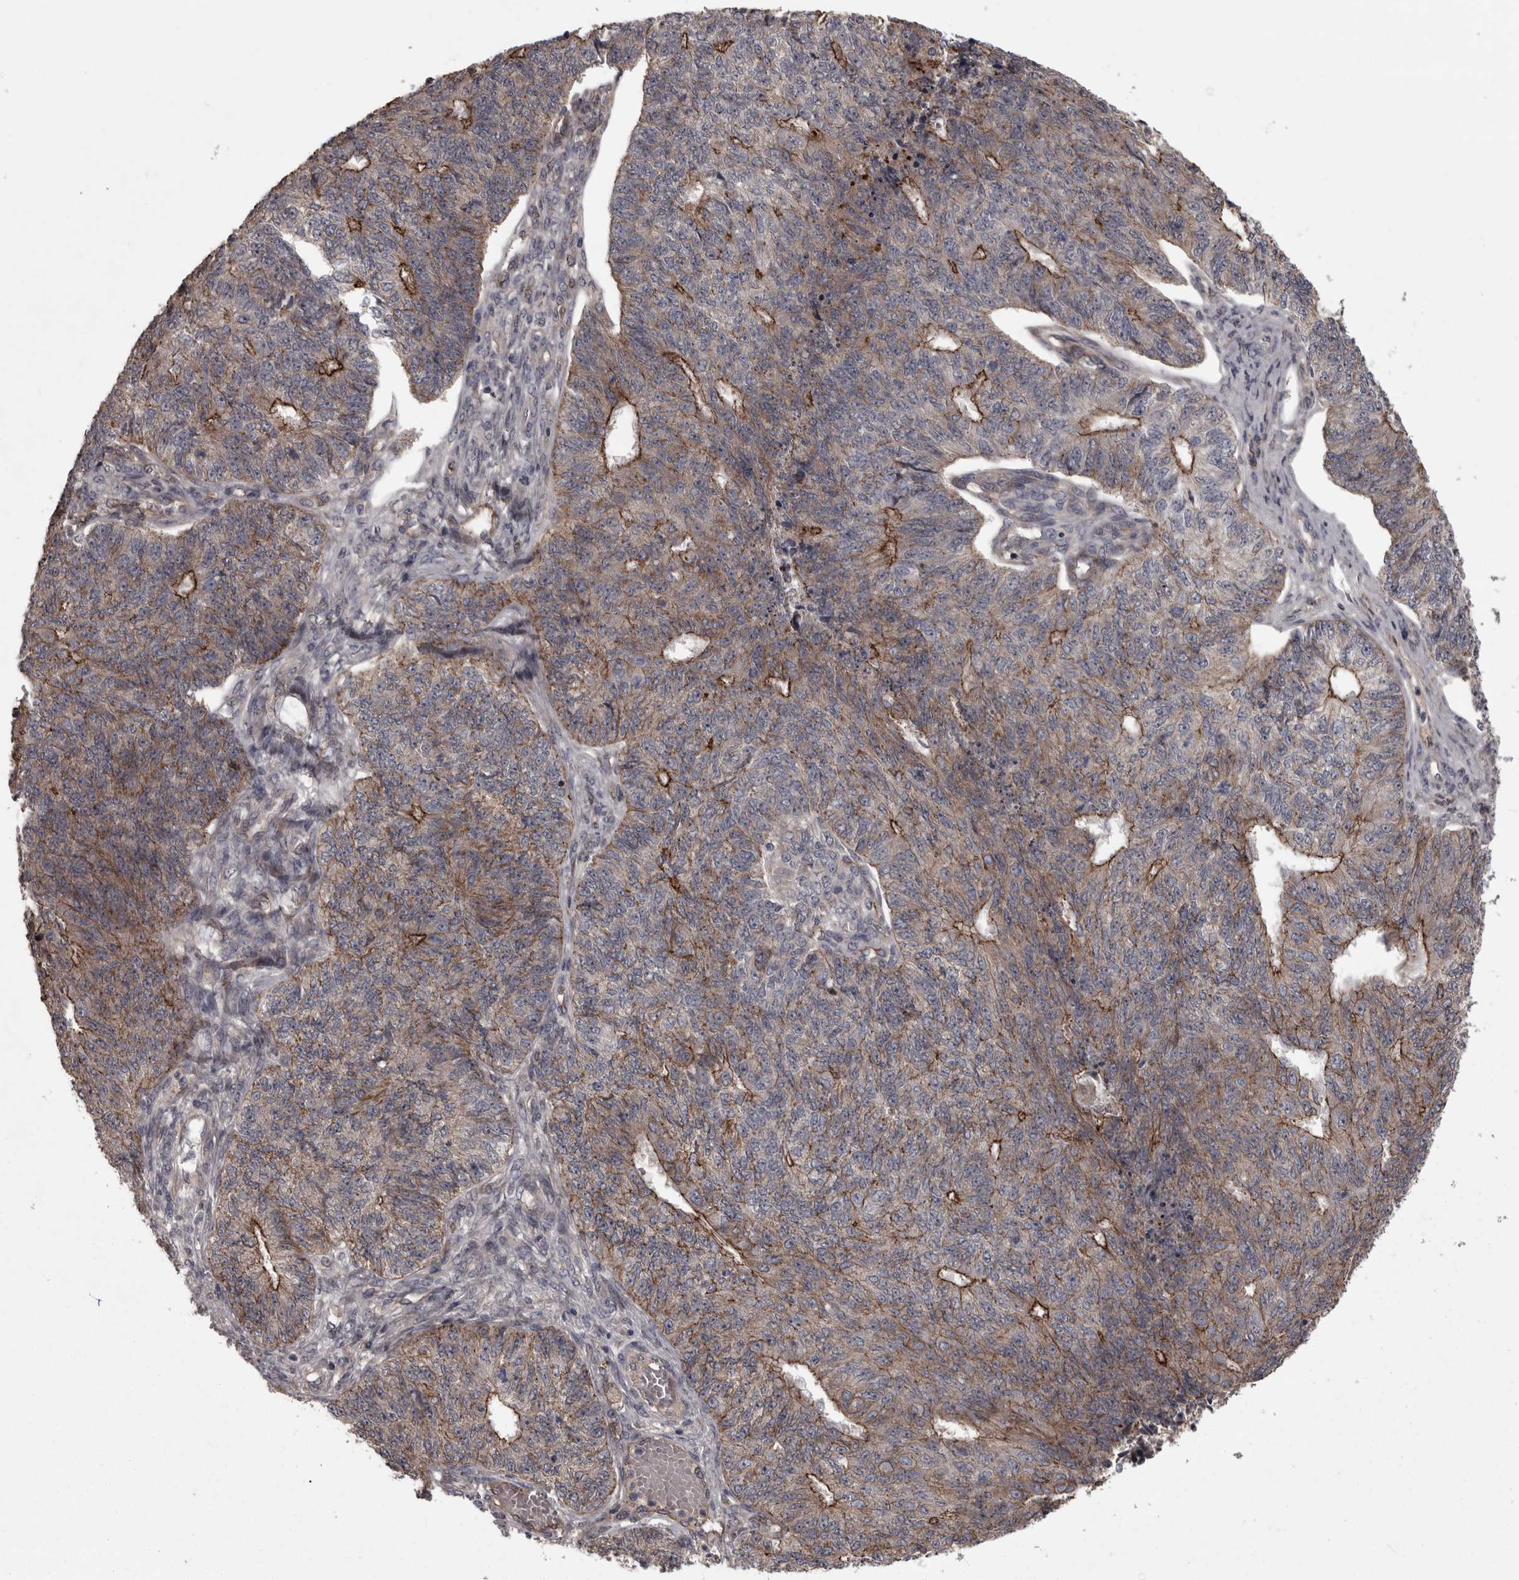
{"staining": {"intensity": "moderate", "quantity": "25%-75%", "location": "cytoplasmic/membranous"}, "tissue": "endometrial cancer", "cell_type": "Tumor cells", "image_type": "cancer", "snomed": [{"axis": "morphology", "description": "Adenocarcinoma, NOS"}, {"axis": "topography", "description": "Endometrium"}], "caption": "Immunohistochemical staining of adenocarcinoma (endometrial) demonstrates medium levels of moderate cytoplasmic/membranous protein expression in approximately 25%-75% of tumor cells.", "gene": "PCDH17", "patient": {"sex": "female", "age": 32}}